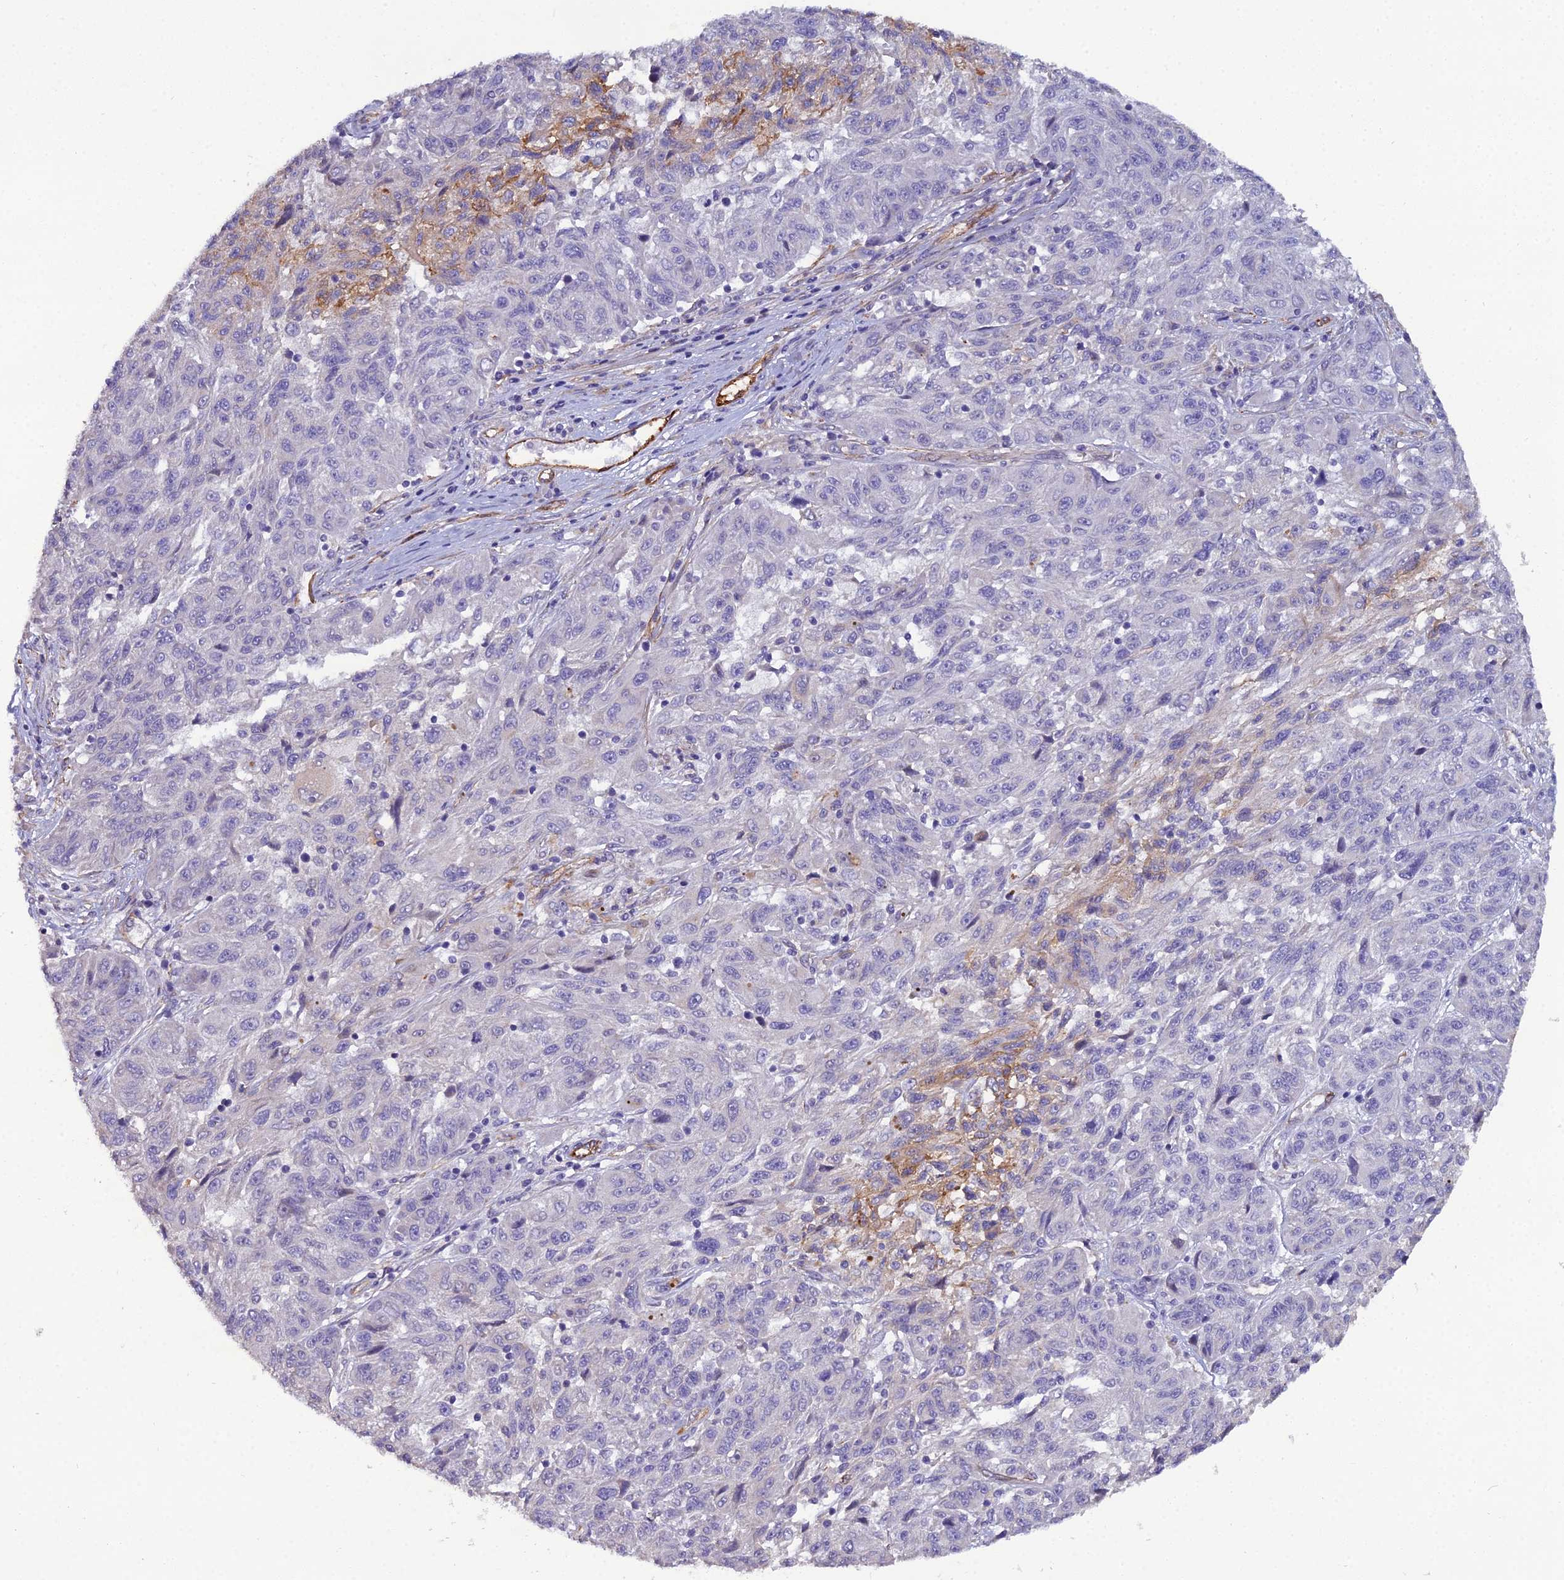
{"staining": {"intensity": "weak", "quantity": "<25%", "location": "cytoplasmic/membranous"}, "tissue": "melanoma", "cell_type": "Tumor cells", "image_type": "cancer", "snomed": [{"axis": "morphology", "description": "Malignant melanoma, NOS"}, {"axis": "topography", "description": "Skin"}], "caption": "DAB (3,3'-diaminobenzidine) immunohistochemical staining of human malignant melanoma shows no significant staining in tumor cells.", "gene": "CFAP47", "patient": {"sex": "male", "age": 53}}